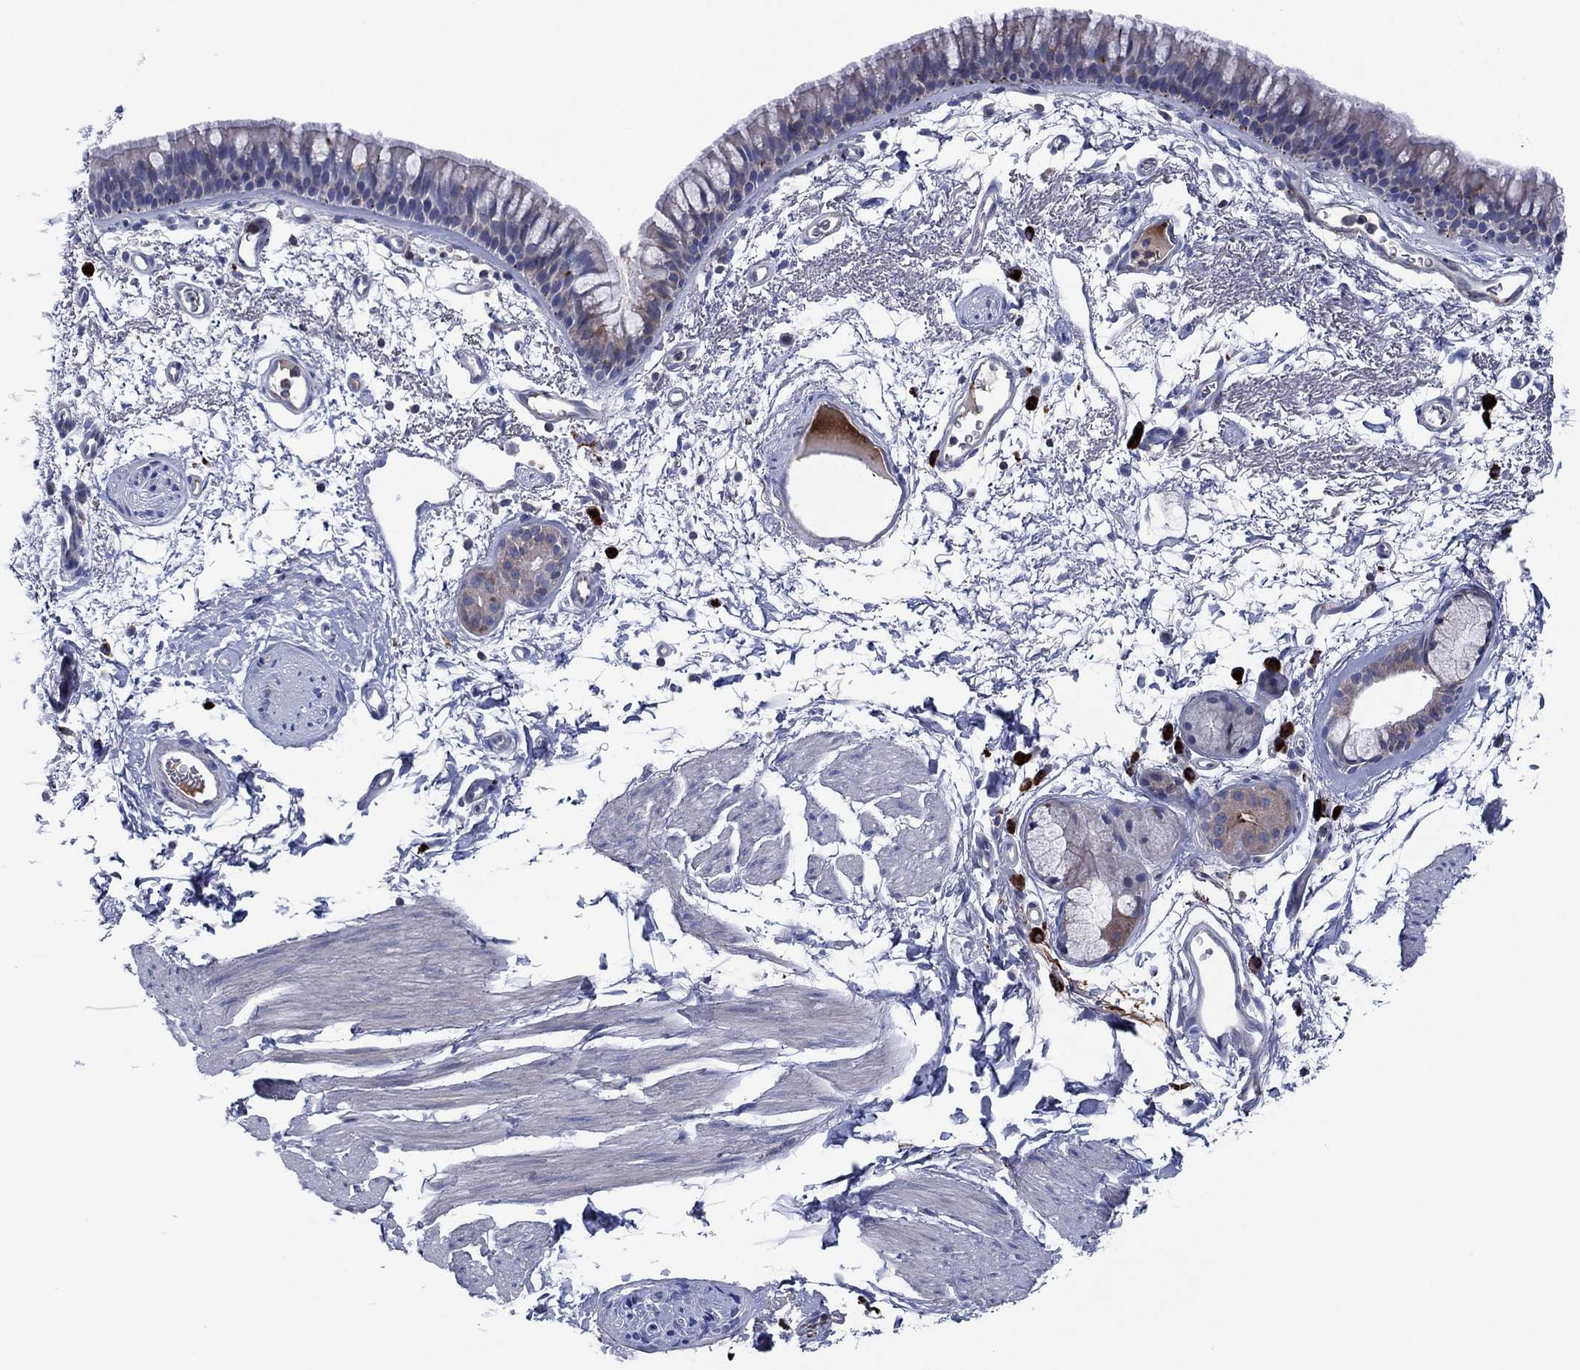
{"staining": {"intensity": "moderate", "quantity": "<25%", "location": "cytoplasmic/membranous"}, "tissue": "bronchus", "cell_type": "Respiratory epithelial cells", "image_type": "normal", "snomed": [{"axis": "morphology", "description": "Normal tissue, NOS"}, {"axis": "topography", "description": "Cartilage tissue"}, {"axis": "topography", "description": "Bronchus"}], "caption": "A low amount of moderate cytoplasmic/membranous staining is present in about <25% of respiratory epithelial cells in unremarkable bronchus.", "gene": "PVR", "patient": {"sex": "male", "age": 66}}